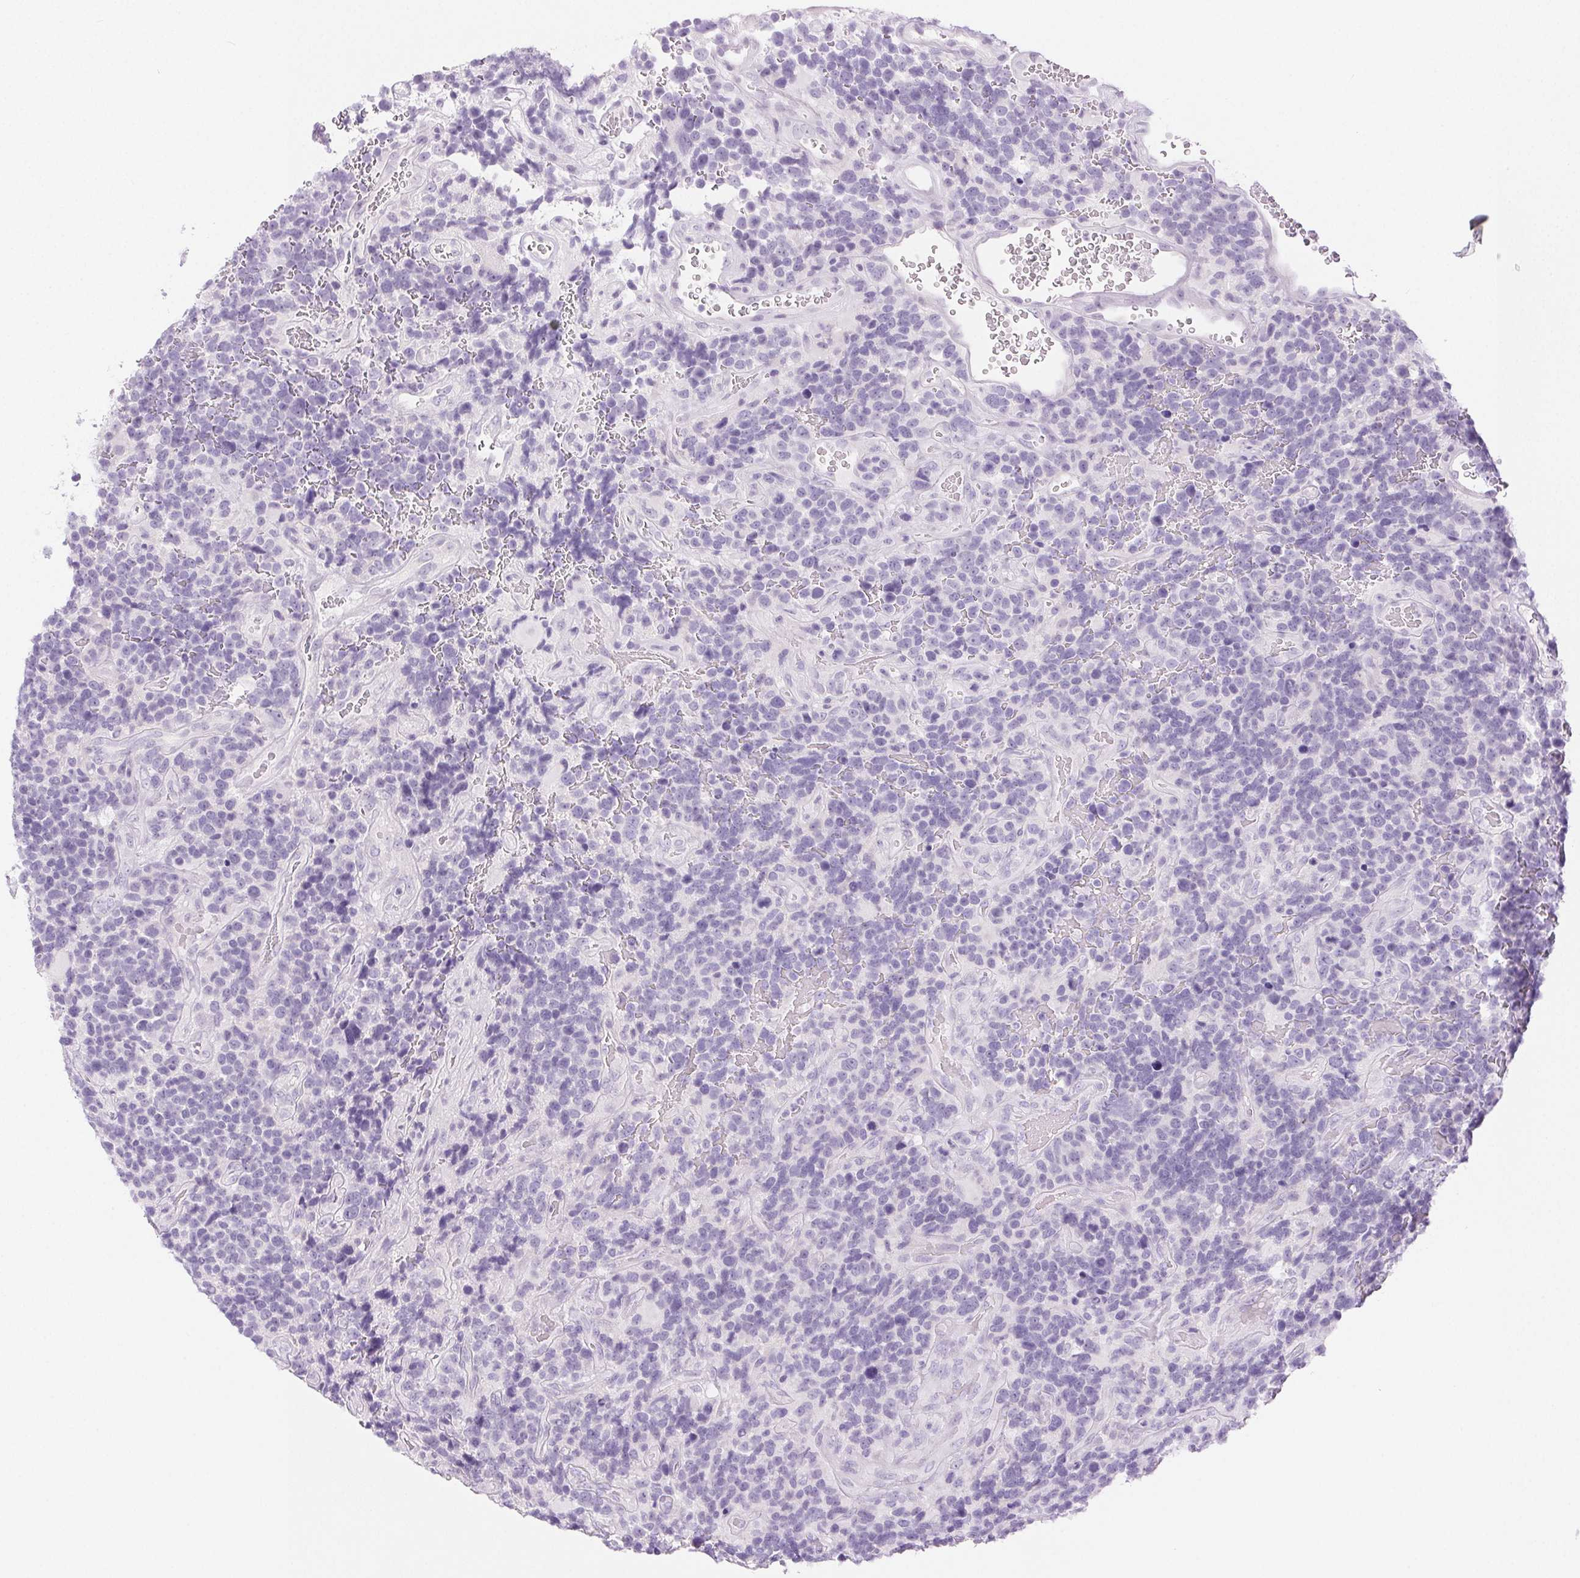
{"staining": {"intensity": "negative", "quantity": "none", "location": "none"}, "tissue": "glioma", "cell_type": "Tumor cells", "image_type": "cancer", "snomed": [{"axis": "morphology", "description": "Glioma, malignant, High grade"}, {"axis": "topography", "description": "Brain"}], "caption": "Protein analysis of malignant high-grade glioma exhibits no significant expression in tumor cells.", "gene": "SPRR3", "patient": {"sex": "male", "age": 33}}